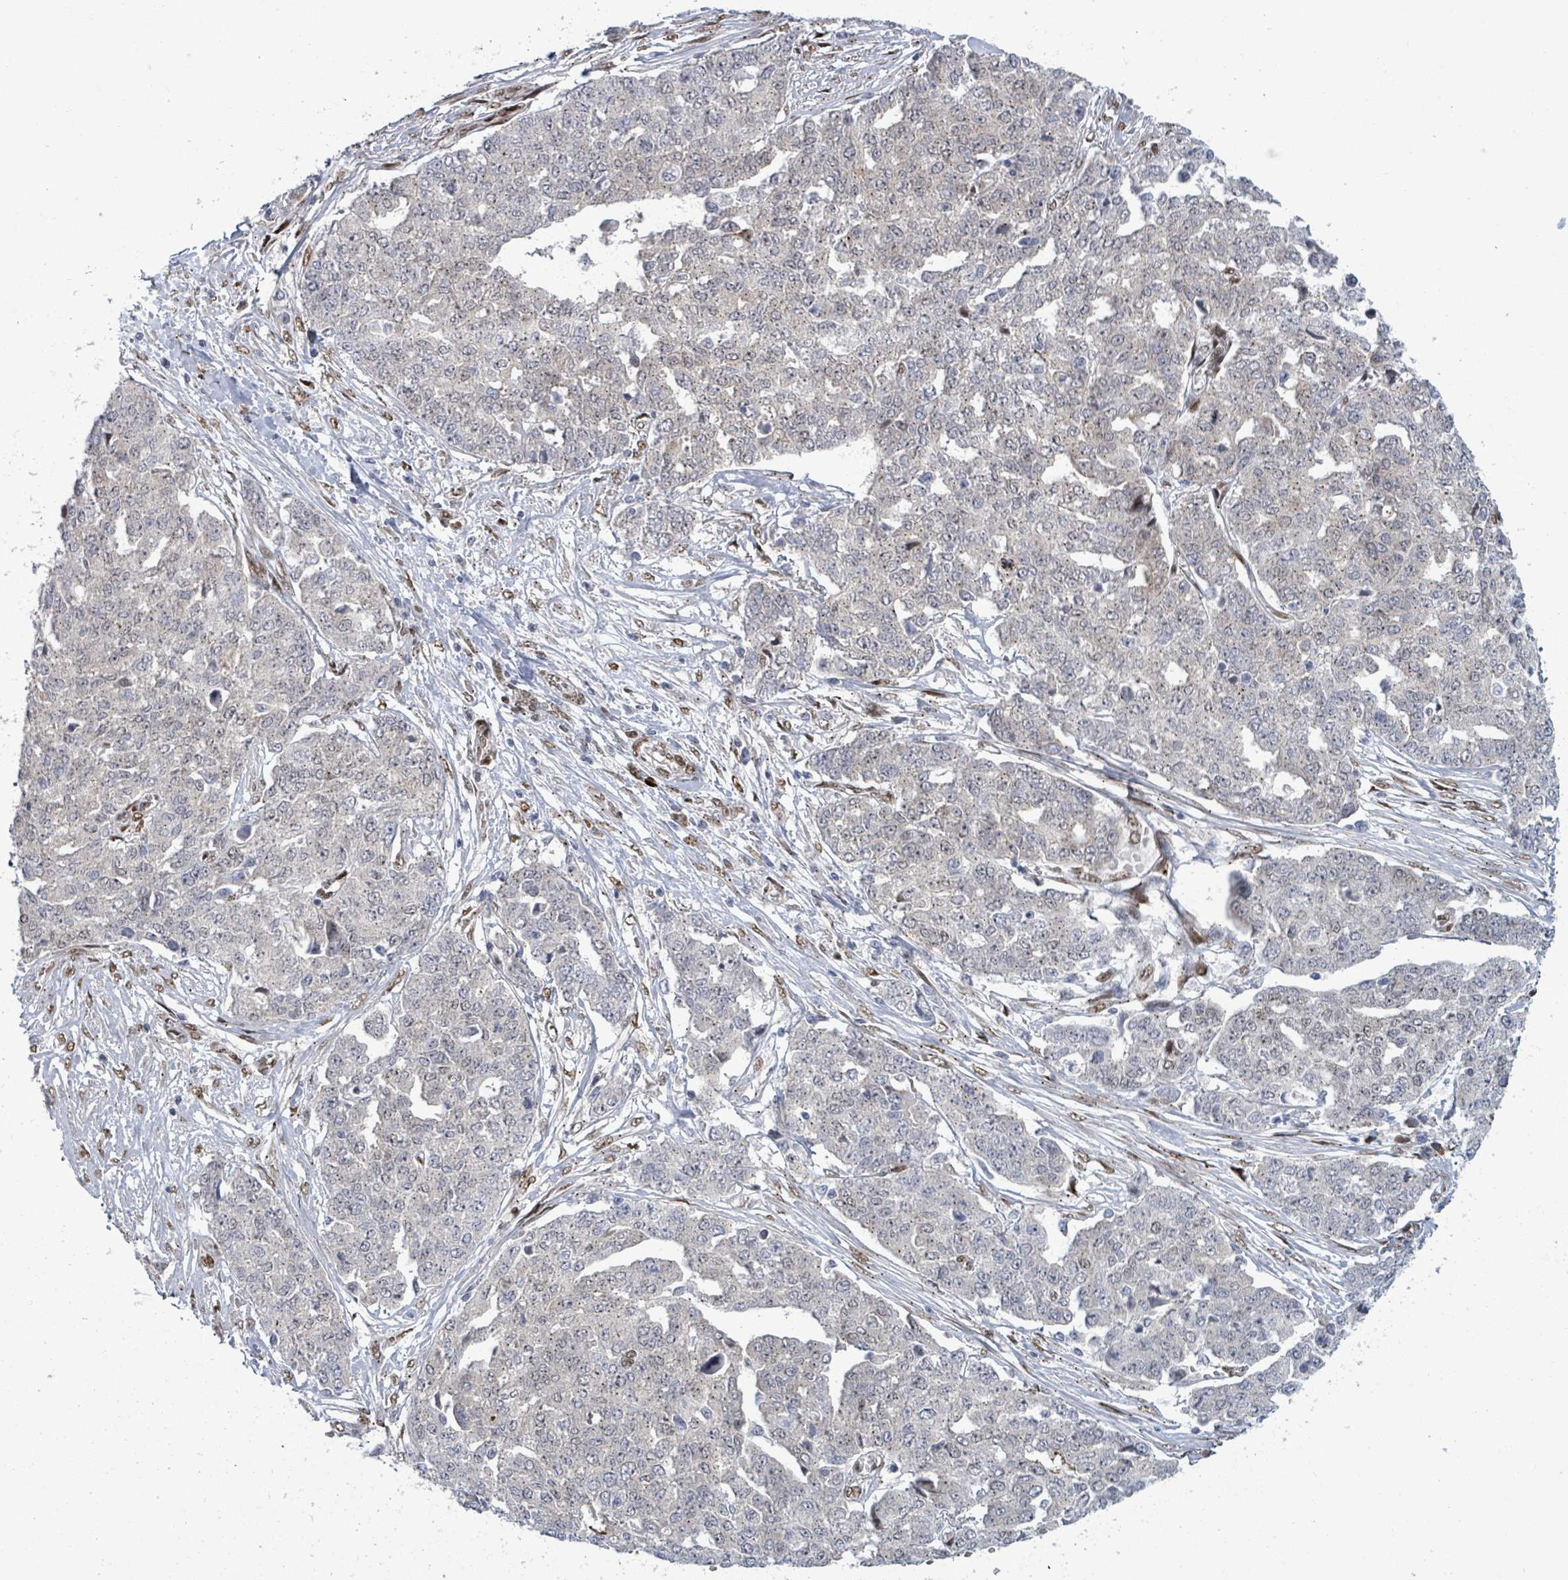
{"staining": {"intensity": "negative", "quantity": "none", "location": "none"}, "tissue": "ovarian cancer", "cell_type": "Tumor cells", "image_type": "cancer", "snomed": [{"axis": "morphology", "description": "Cystadenocarcinoma, serous, NOS"}, {"axis": "topography", "description": "Soft tissue"}, {"axis": "topography", "description": "Ovary"}], "caption": "Human serous cystadenocarcinoma (ovarian) stained for a protein using IHC exhibits no positivity in tumor cells.", "gene": "TUSC1", "patient": {"sex": "female", "age": 57}}